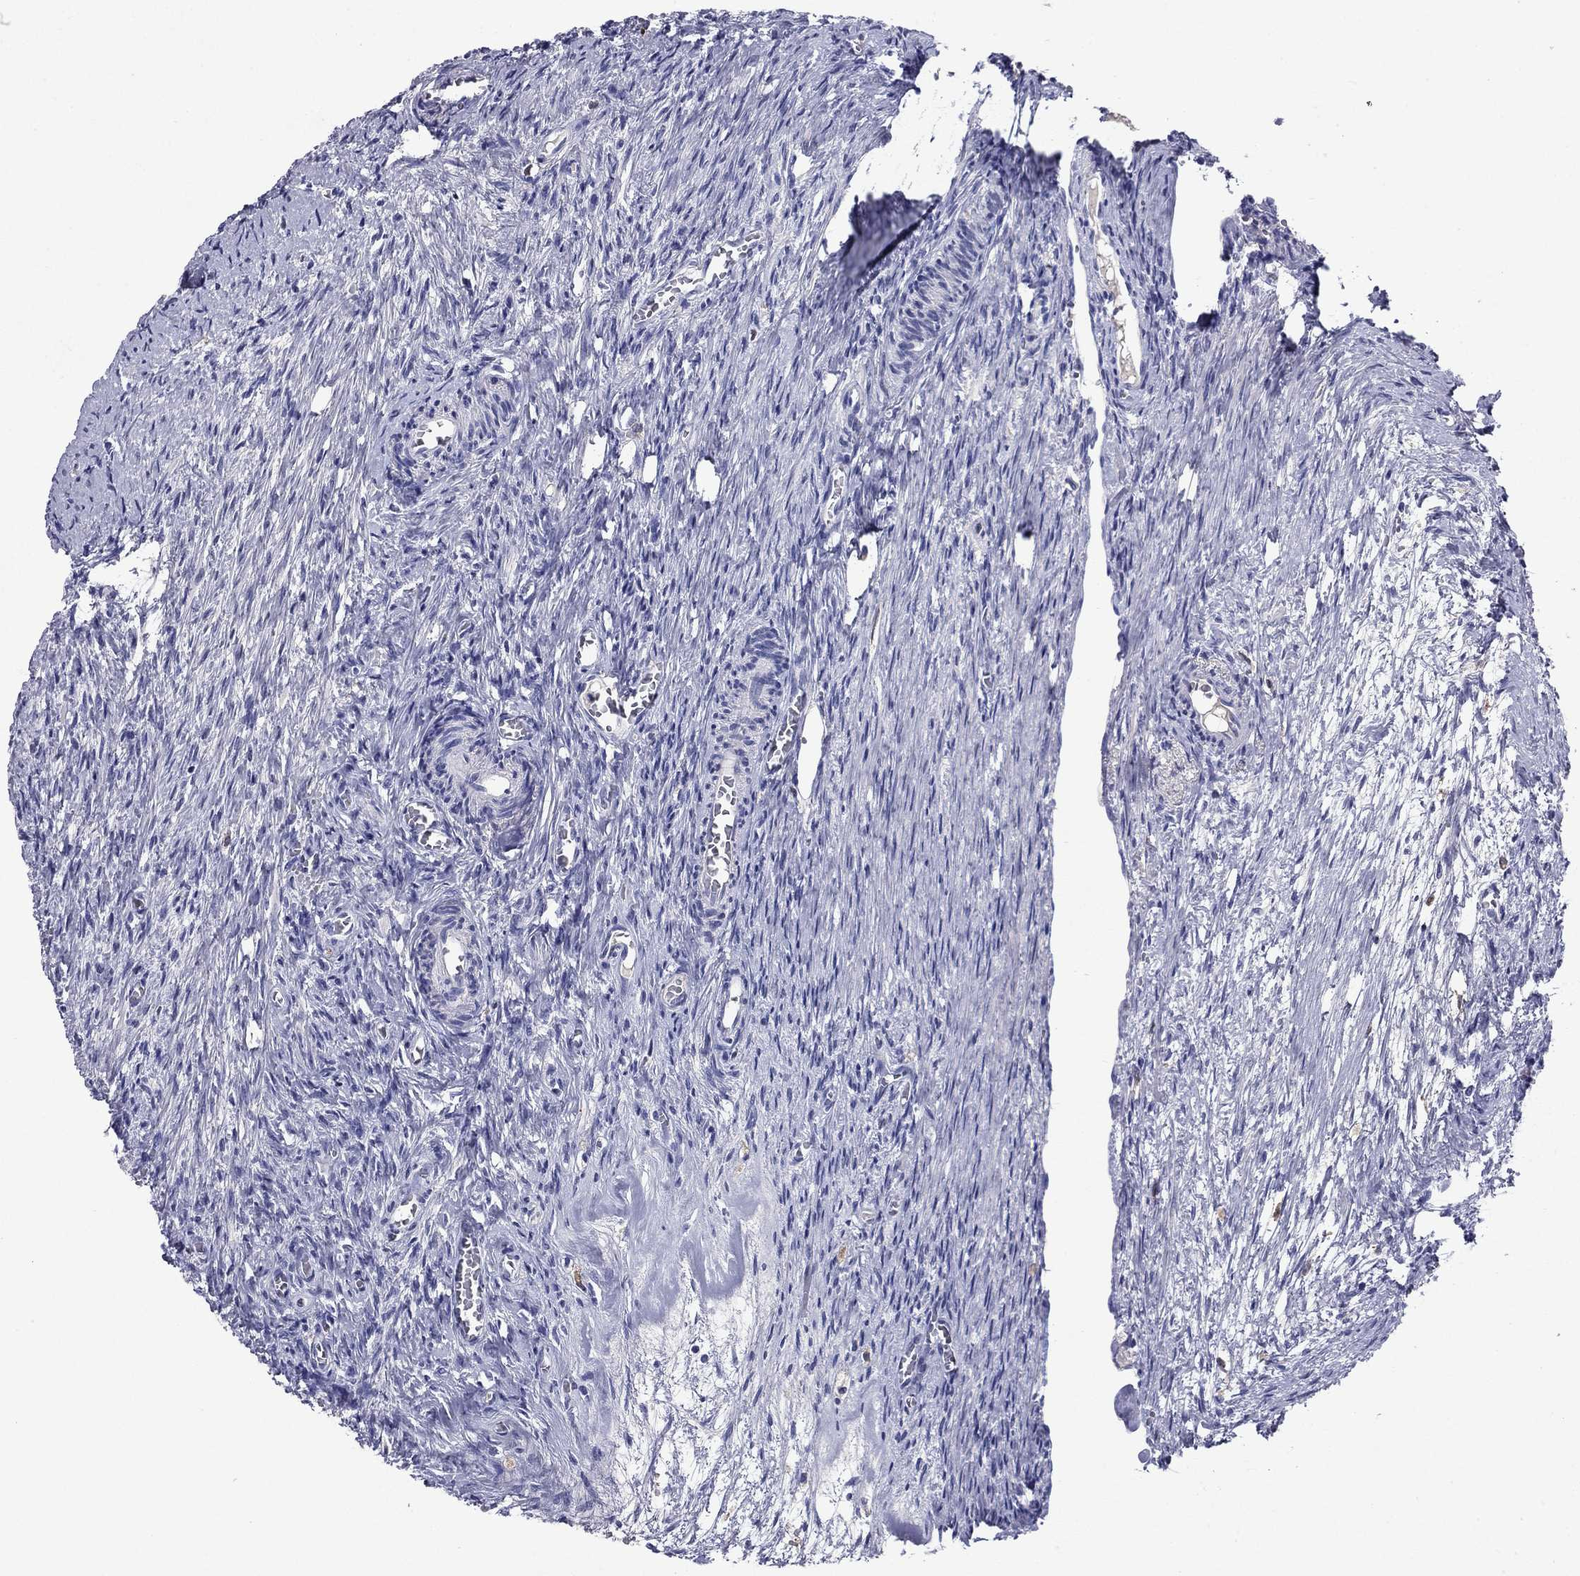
{"staining": {"intensity": "negative", "quantity": "none", "location": "none"}, "tissue": "ovary", "cell_type": "Ovarian stroma cells", "image_type": "normal", "snomed": [{"axis": "morphology", "description": "Normal tissue, NOS"}, {"axis": "topography", "description": "Ovary"}], "caption": "Ovarian stroma cells are negative for protein expression in unremarkable human ovary. (Brightfield microscopy of DAB (3,3'-diaminobenzidine) IHC at high magnification).", "gene": "CFAP119", "patient": {"sex": "female", "age": 39}}